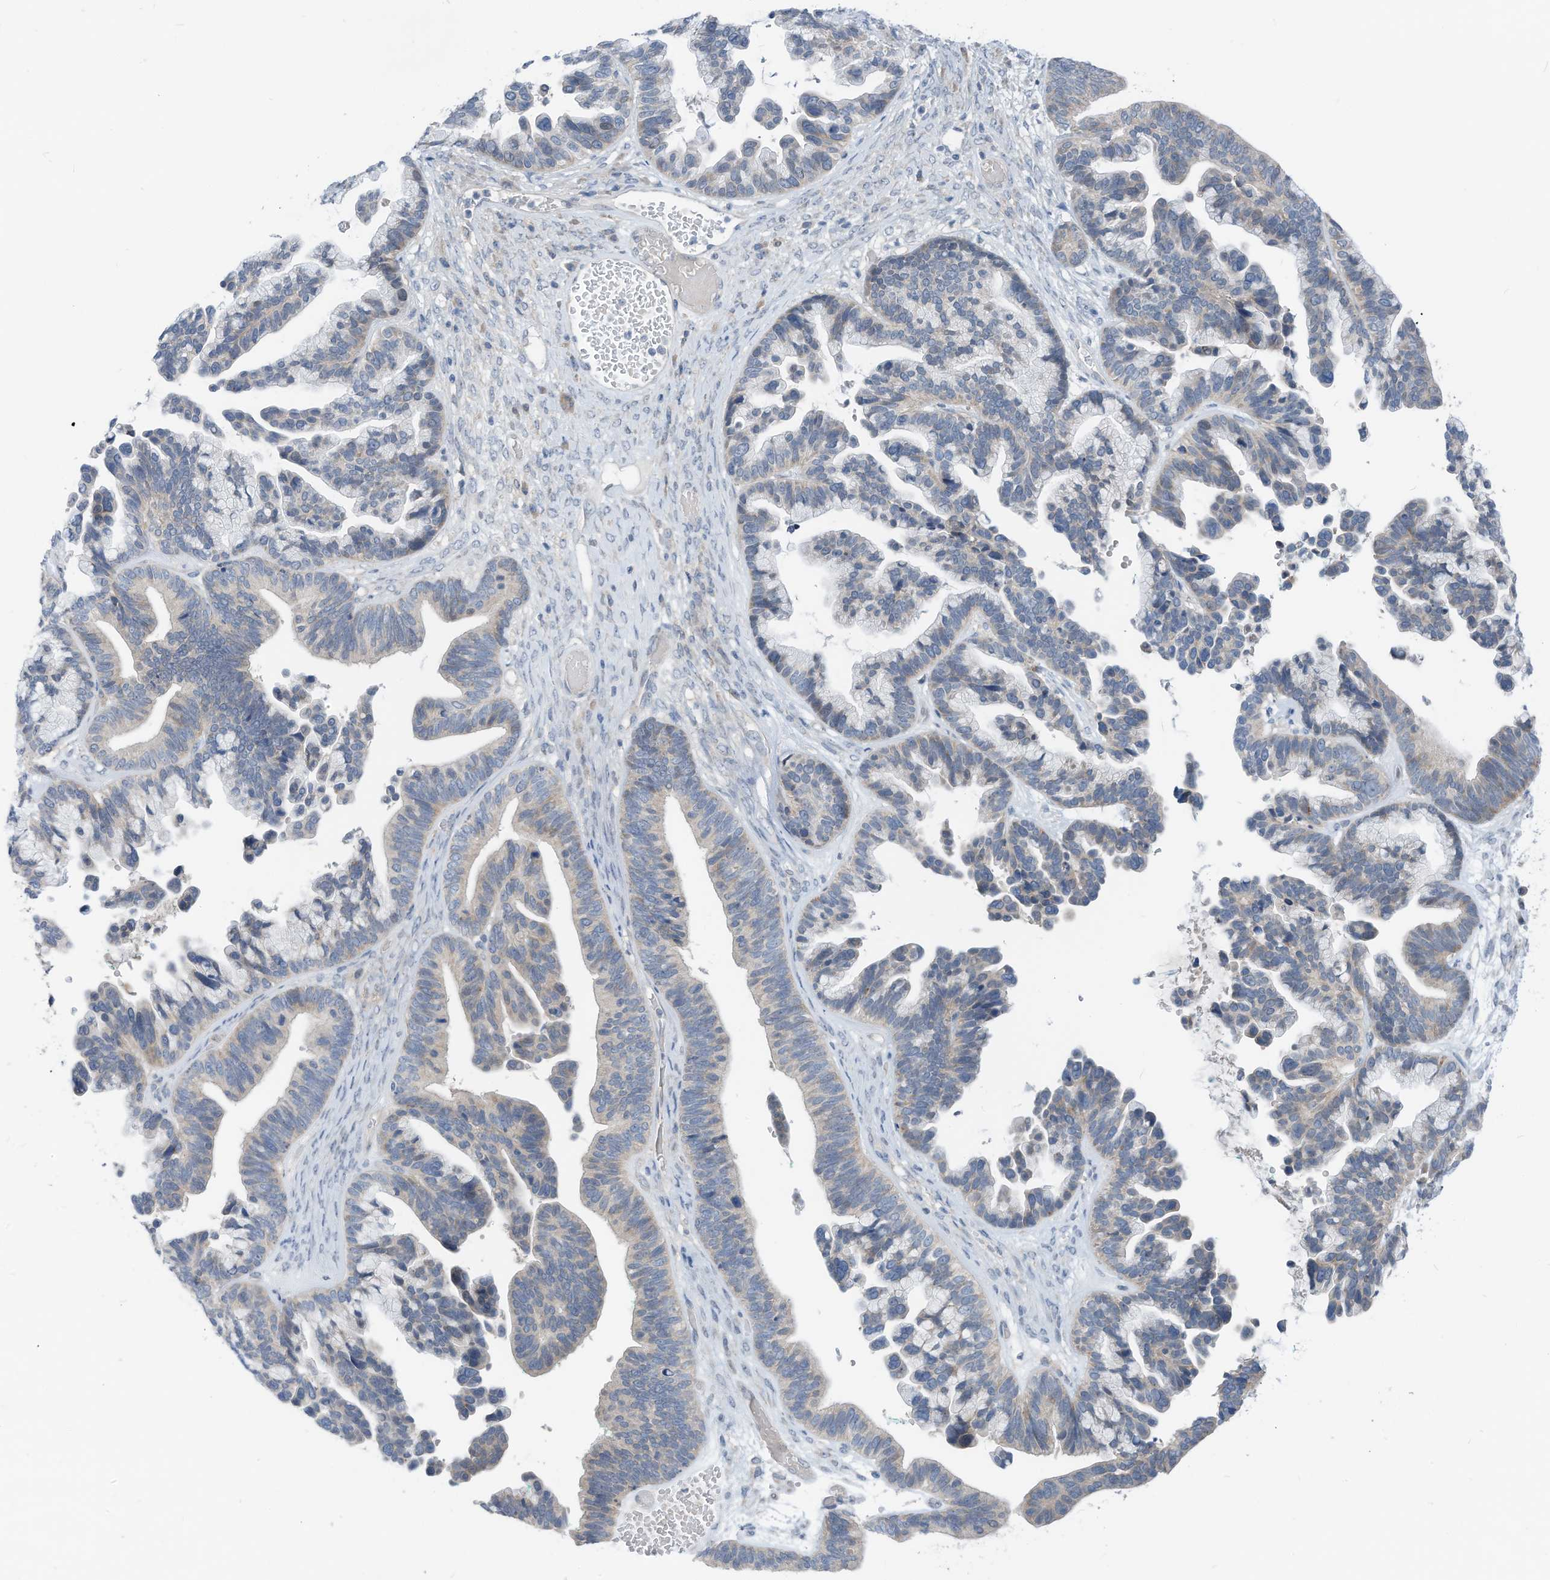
{"staining": {"intensity": "negative", "quantity": "none", "location": "none"}, "tissue": "ovarian cancer", "cell_type": "Tumor cells", "image_type": "cancer", "snomed": [{"axis": "morphology", "description": "Cystadenocarcinoma, serous, NOS"}, {"axis": "topography", "description": "Ovary"}], "caption": "Ovarian serous cystadenocarcinoma stained for a protein using IHC displays no staining tumor cells.", "gene": "LDAH", "patient": {"sex": "female", "age": 56}}